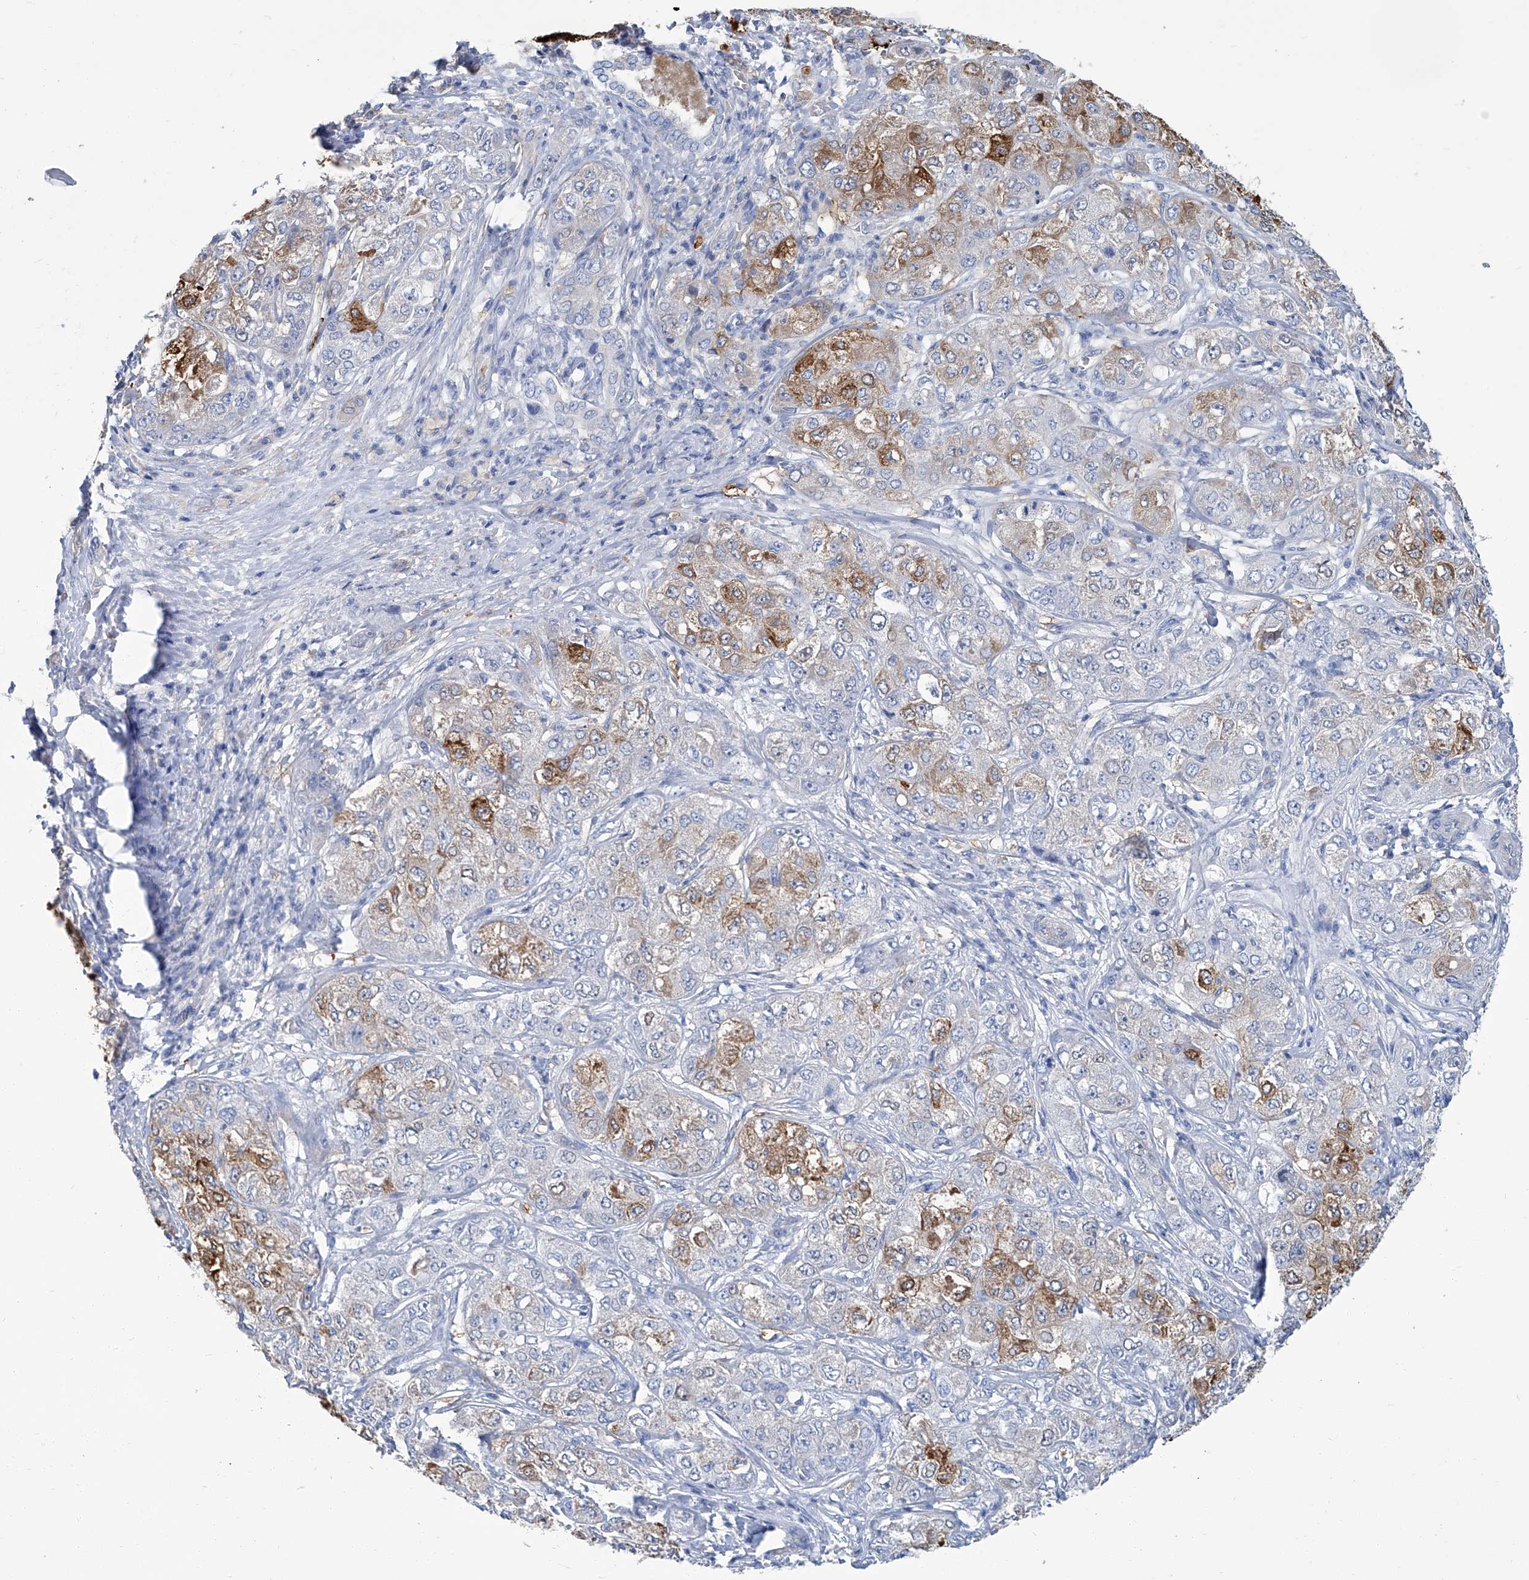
{"staining": {"intensity": "moderate", "quantity": "25%-75%", "location": "cytoplasmic/membranous"}, "tissue": "liver cancer", "cell_type": "Tumor cells", "image_type": "cancer", "snomed": [{"axis": "morphology", "description": "Carcinoma, Hepatocellular, NOS"}, {"axis": "topography", "description": "Liver"}], "caption": "This is an image of immunohistochemistry (IHC) staining of liver cancer (hepatocellular carcinoma), which shows moderate positivity in the cytoplasmic/membranous of tumor cells.", "gene": "PFKL", "patient": {"sex": "male", "age": 80}}